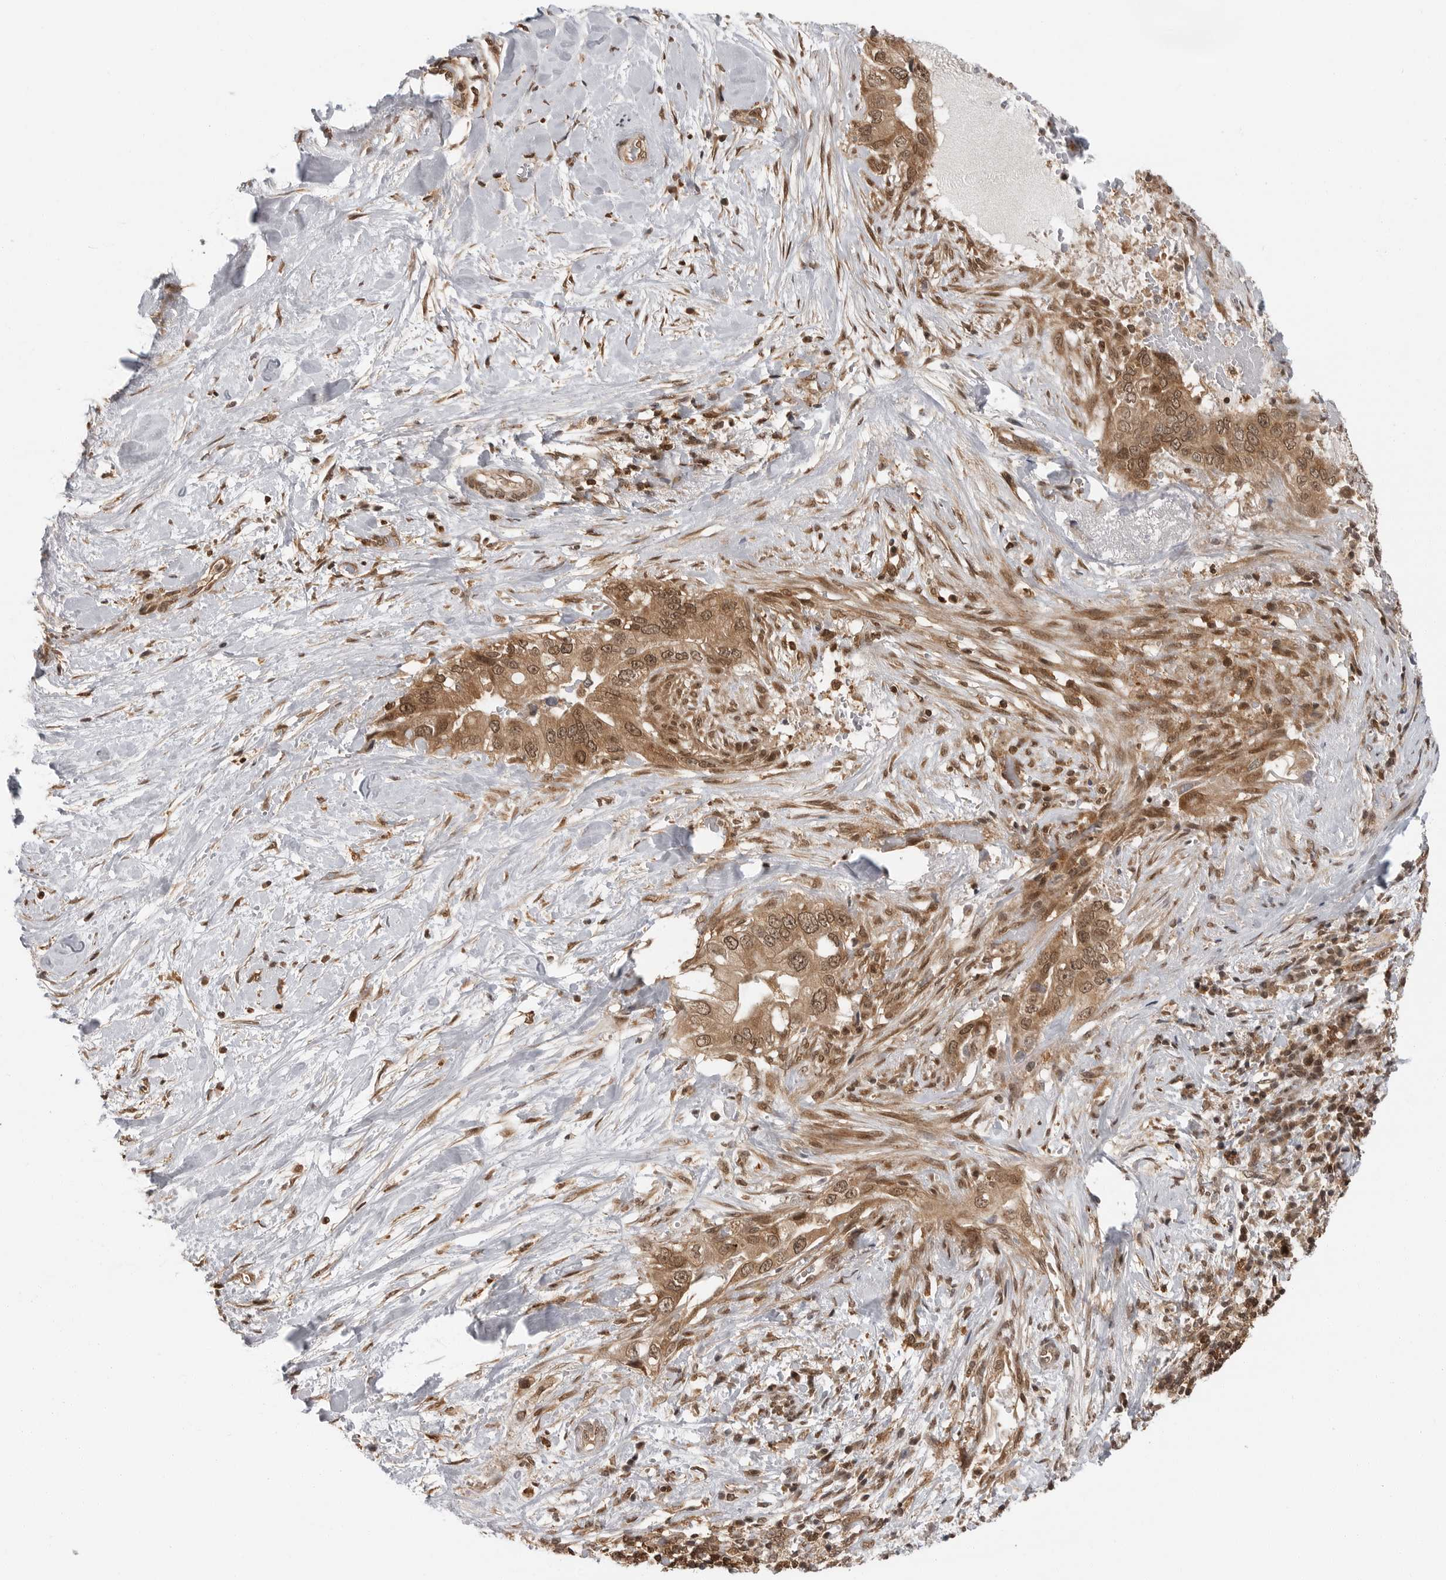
{"staining": {"intensity": "moderate", "quantity": ">75%", "location": "cytoplasmic/membranous,nuclear"}, "tissue": "pancreatic cancer", "cell_type": "Tumor cells", "image_type": "cancer", "snomed": [{"axis": "morphology", "description": "Inflammation, NOS"}, {"axis": "morphology", "description": "Adenocarcinoma, NOS"}, {"axis": "topography", "description": "Pancreas"}], "caption": "A brown stain highlights moderate cytoplasmic/membranous and nuclear expression of a protein in pancreatic adenocarcinoma tumor cells.", "gene": "SZRD1", "patient": {"sex": "female", "age": 56}}